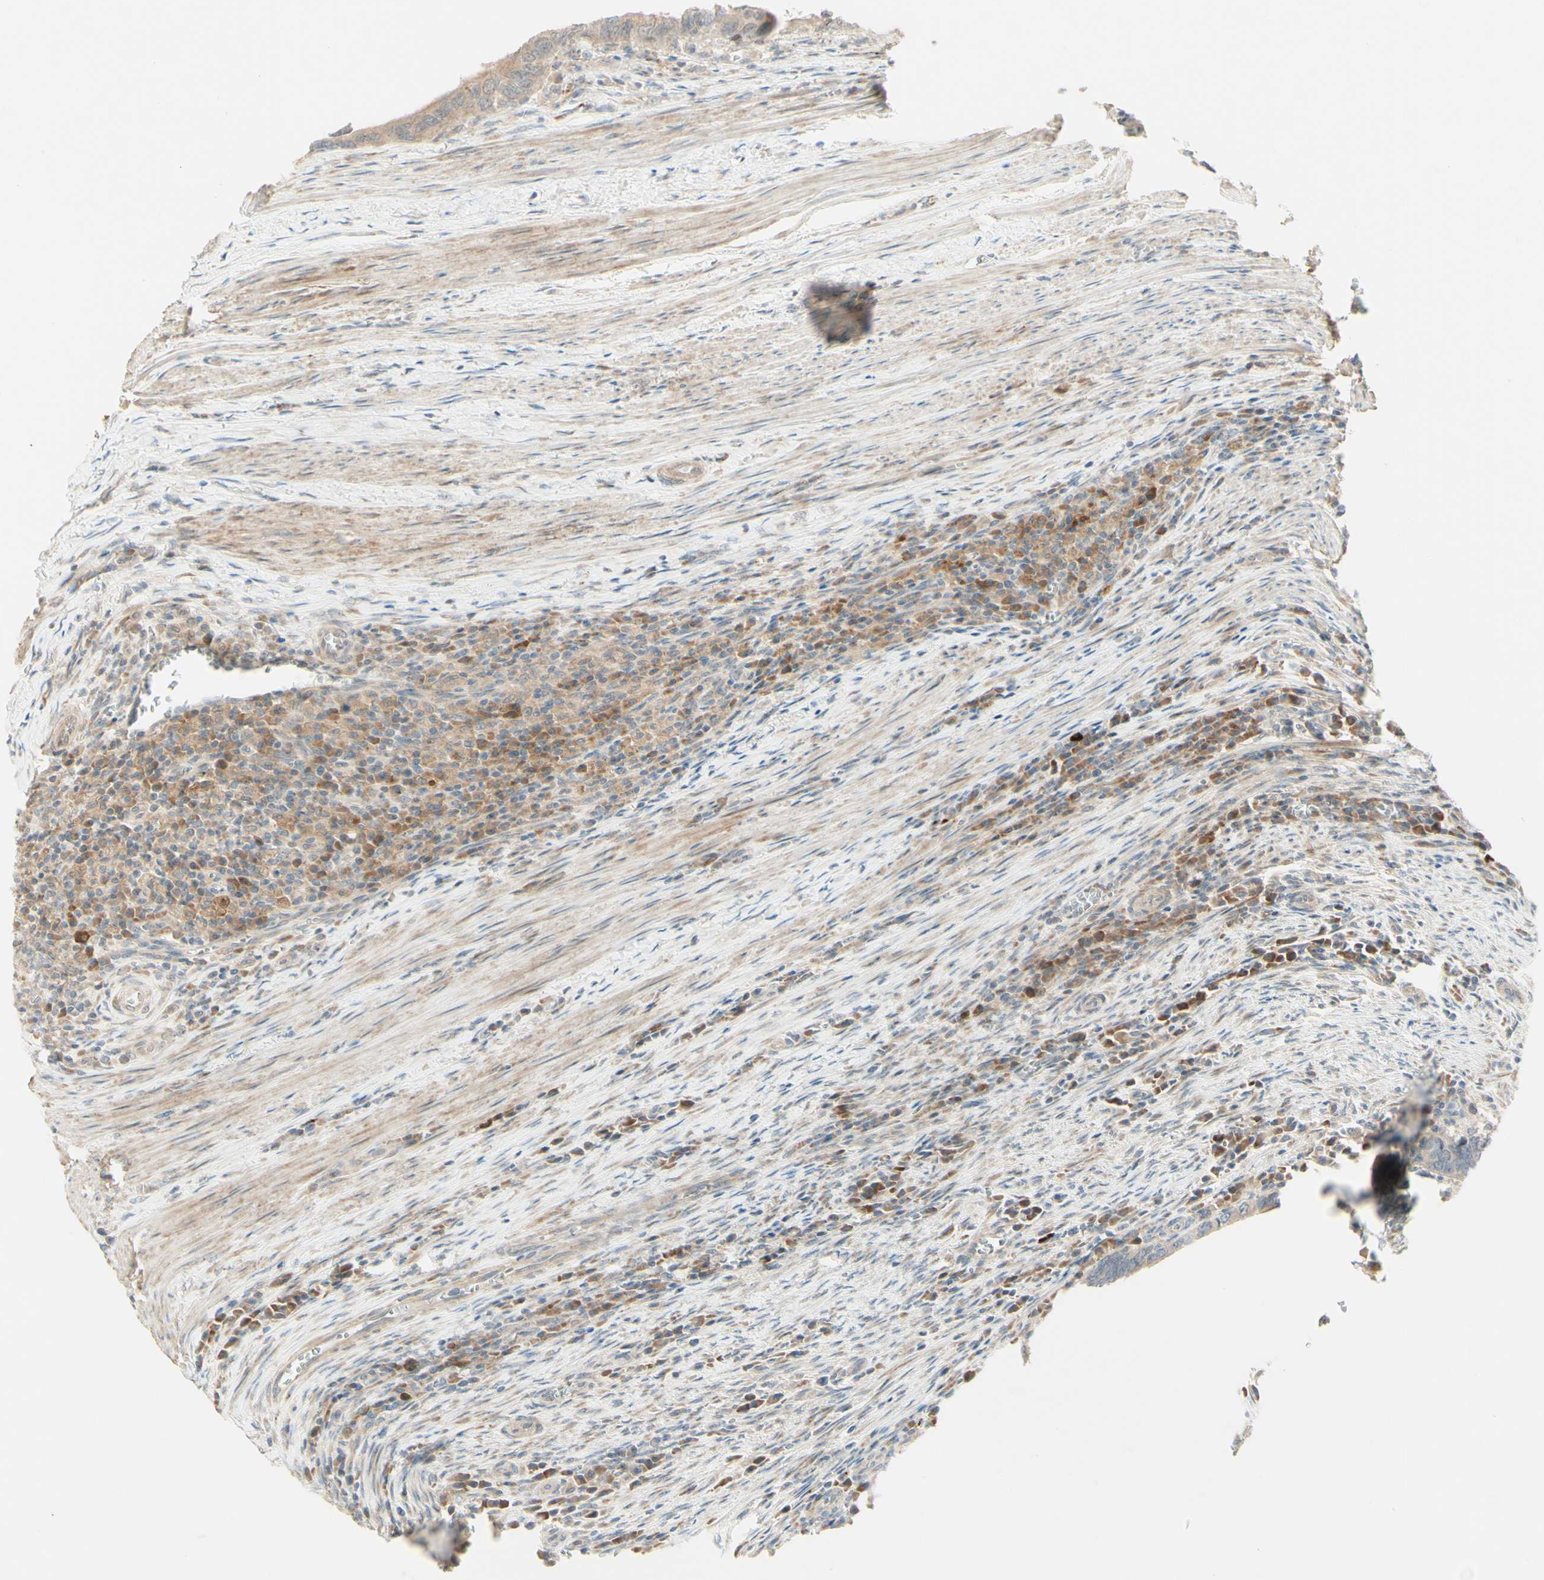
{"staining": {"intensity": "weak", "quantity": ">75%", "location": "cytoplasmic/membranous"}, "tissue": "colorectal cancer", "cell_type": "Tumor cells", "image_type": "cancer", "snomed": [{"axis": "morphology", "description": "Adenocarcinoma, NOS"}, {"axis": "topography", "description": "Colon"}], "caption": "This image exhibits colorectal cancer stained with immunohistochemistry to label a protein in brown. The cytoplasmic/membranous of tumor cells show weak positivity for the protein. Nuclei are counter-stained blue.", "gene": "ZW10", "patient": {"sex": "male", "age": 72}}